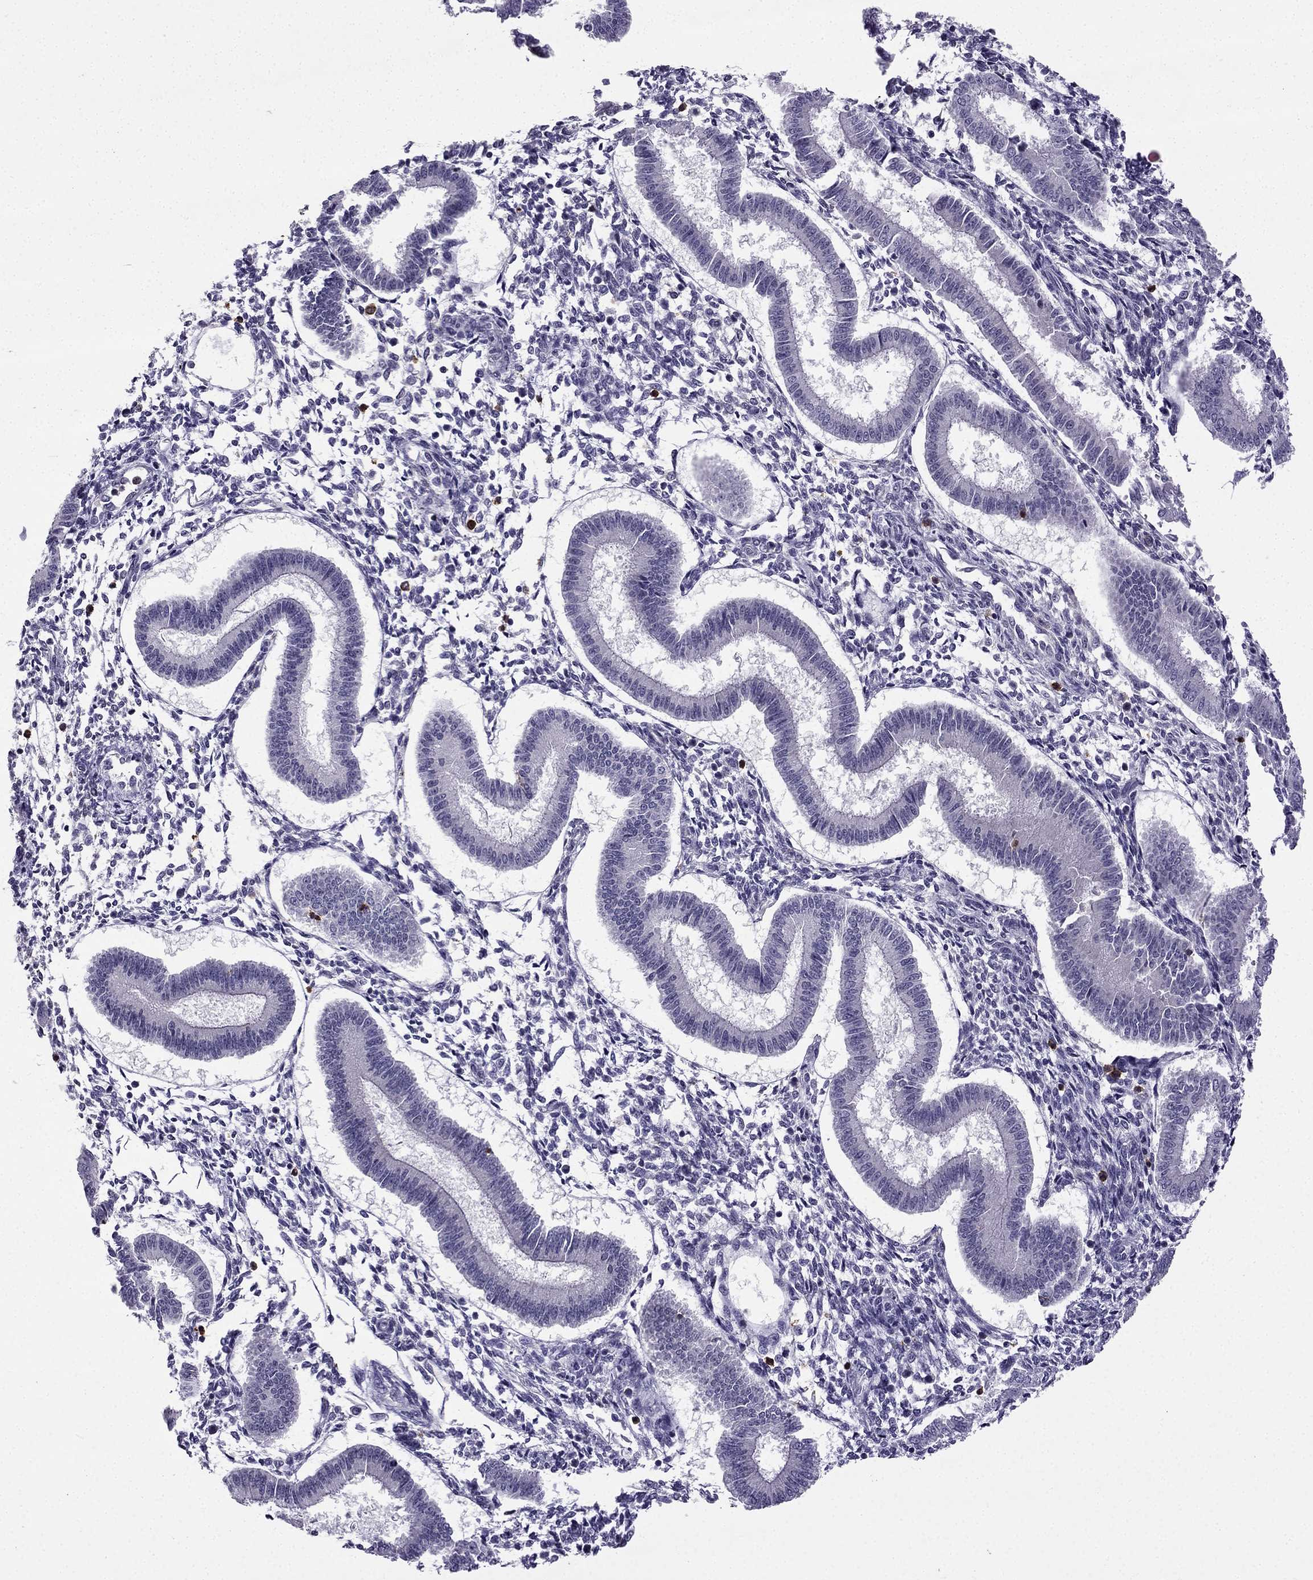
{"staining": {"intensity": "negative", "quantity": "none", "location": "none"}, "tissue": "endometrium", "cell_type": "Cells in endometrial stroma", "image_type": "normal", "snomed": [{"axis": "morphology", "description": "Normal tissue, NOS"}, {"axis": "topography", "description": "Endometrium"}], "caption": "Human endometrium stained for a protein using IHC exhibits no expression in cells in endometrial stroma.", "gene": "CCK", "patient": {"sex": "female", "age": 43}}